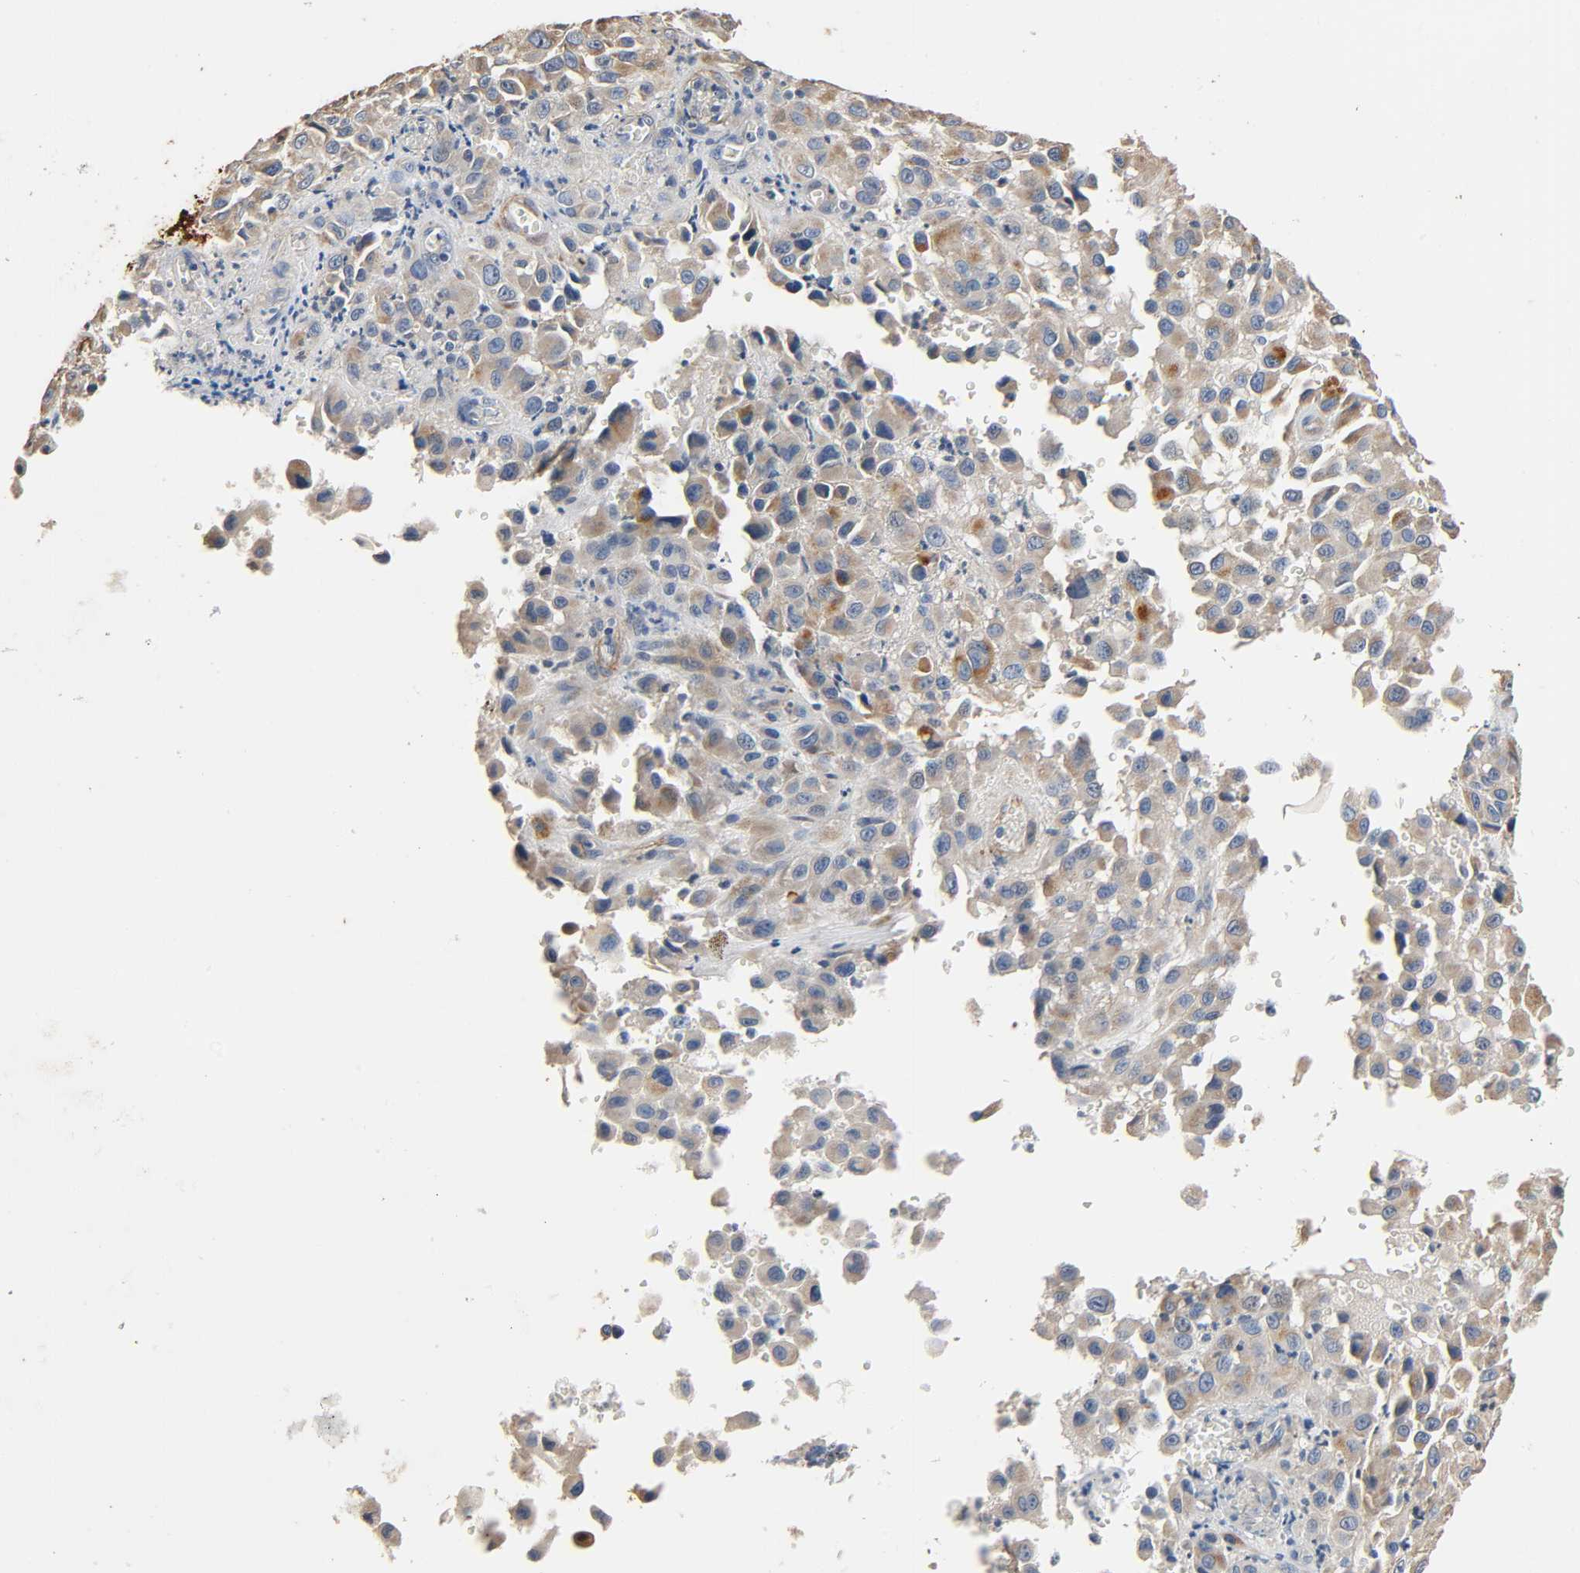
{"staining": {"intensity": "weak", "quantity": ">75%", "location": "cytoplasmic/membranous"}, "tissue": "melanoma", "cell_type": "Tumor cells", "image_type": "cancer", "snomed": [{"axis": "morphology", "description": "Malignant melanoma, NOS"}, {"axis": "topography", "description": "Skin"}], "caption": "Immunohistochemistry (IHC) (DAB (3,3'-diaminobenzidine)) staining of human melanoma demonstrates weak cytoplasmic/membranous protein expression in about >75% of tumor cells. The staining was performed using DAB to visualize the protein expression in brown, while the nuclei were stained in blue with hematoxylin (Magnification: 20x).", "gene": "GSTA3", "patient": {"sex": "female", "age": 21}}